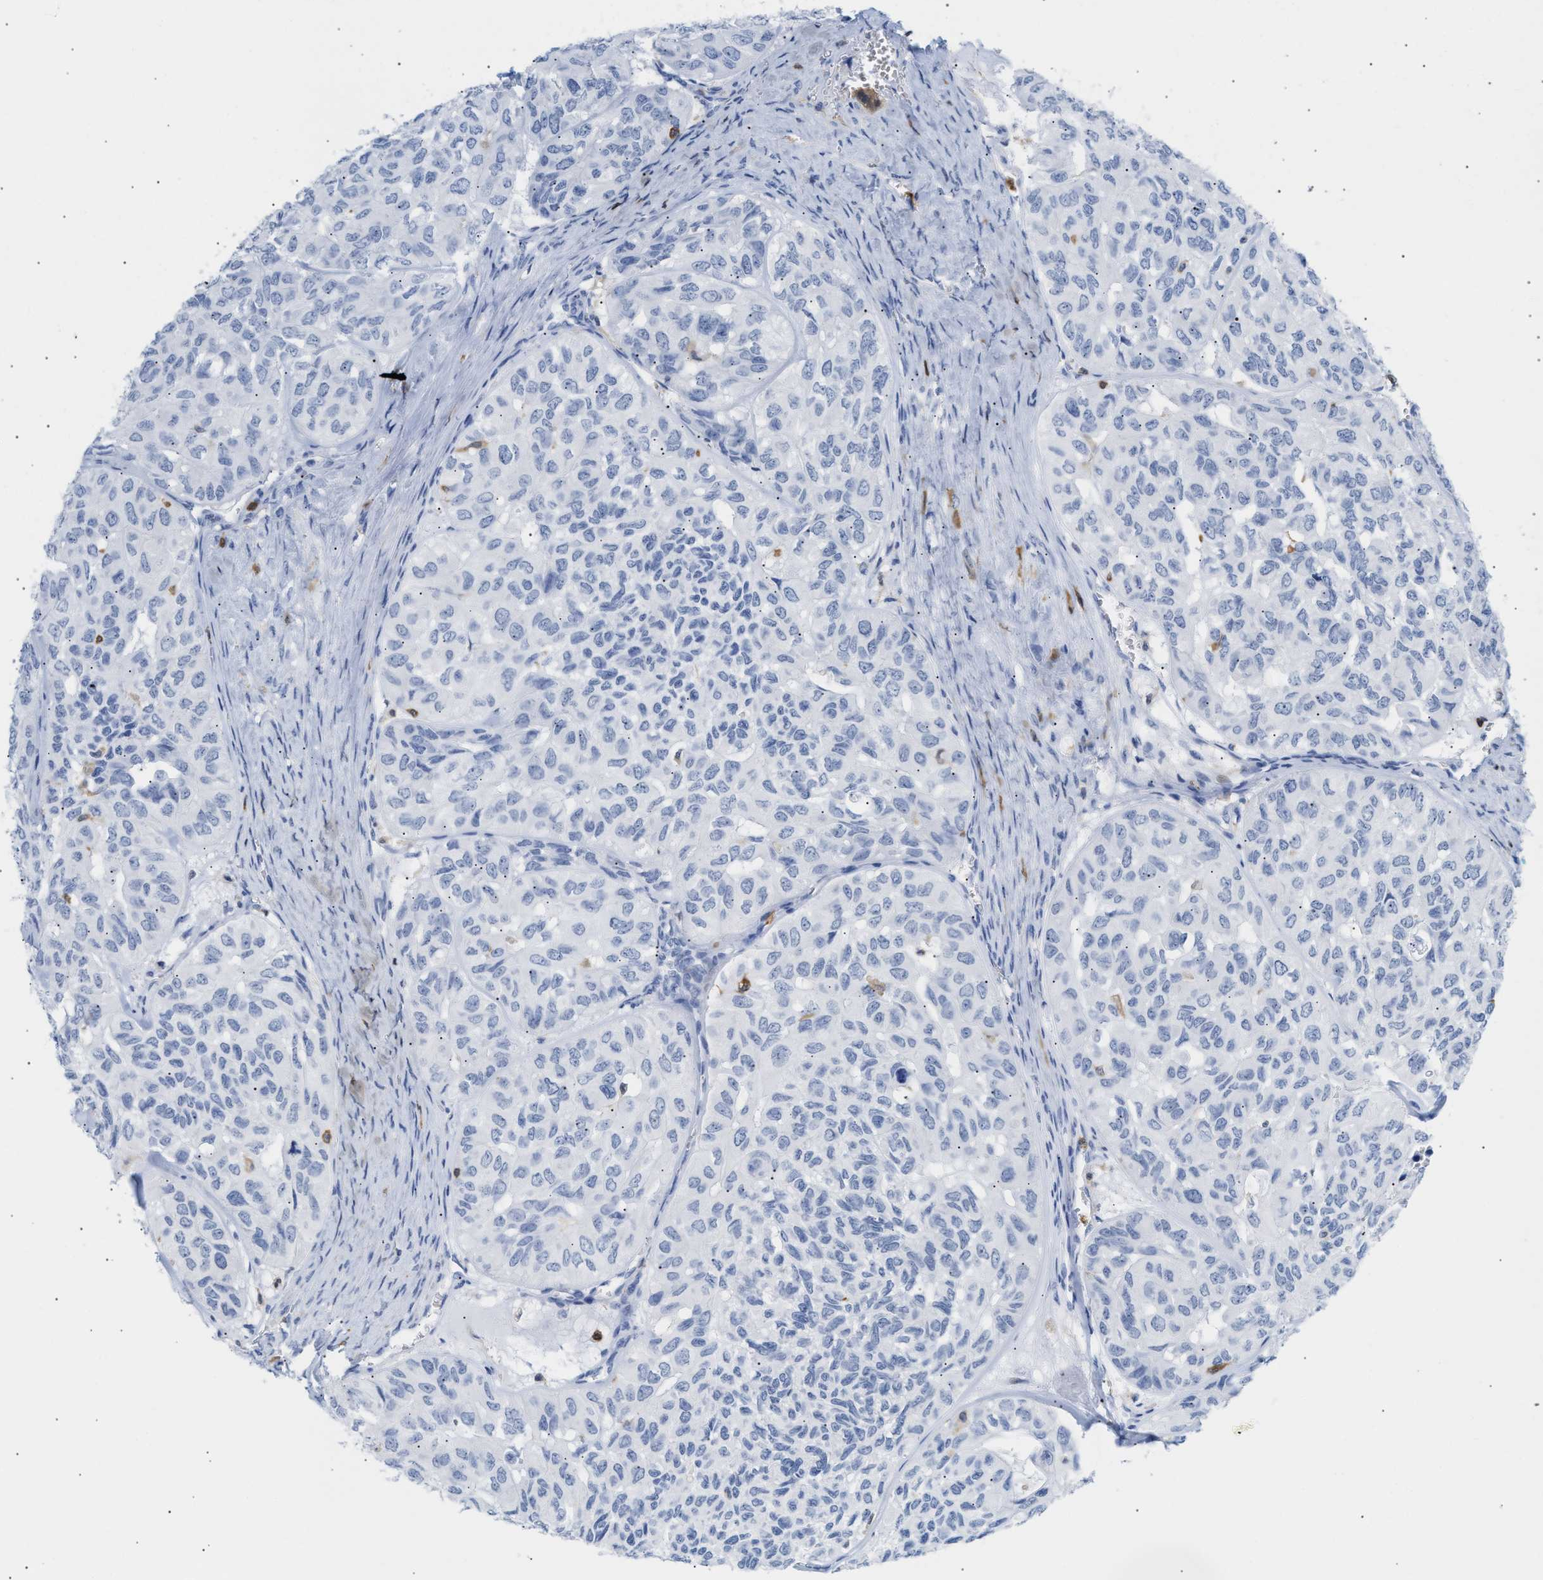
{"staining": {"intensity": "negative", "quantity": "none", "location": "none"}, "tissue": "head and neck cancer", "cell_type": "Tumor cells", "image_type": "cancer", "snomed": [{"axis": "morphology", "description": "Adenocarcinoma, NOS"}, {"axis": "topography", "description": "Salivary gland, NOS"}, {"axis": "topography", "description": "Head-Neck"}], "caption": "A high-resolution micrograph shows IHC staining of head and neck adenocarcinoma, which reveals no significant positivity in tumor cells. (Stains: DAB (3,3'-diaminobenzidine) immunohistochemistry with hematoxylin counter stain, Microscopy: brightfield microscopy at high magnification).", "gene": "LCP1", "patient": {"sex": "female", "age": 76}}